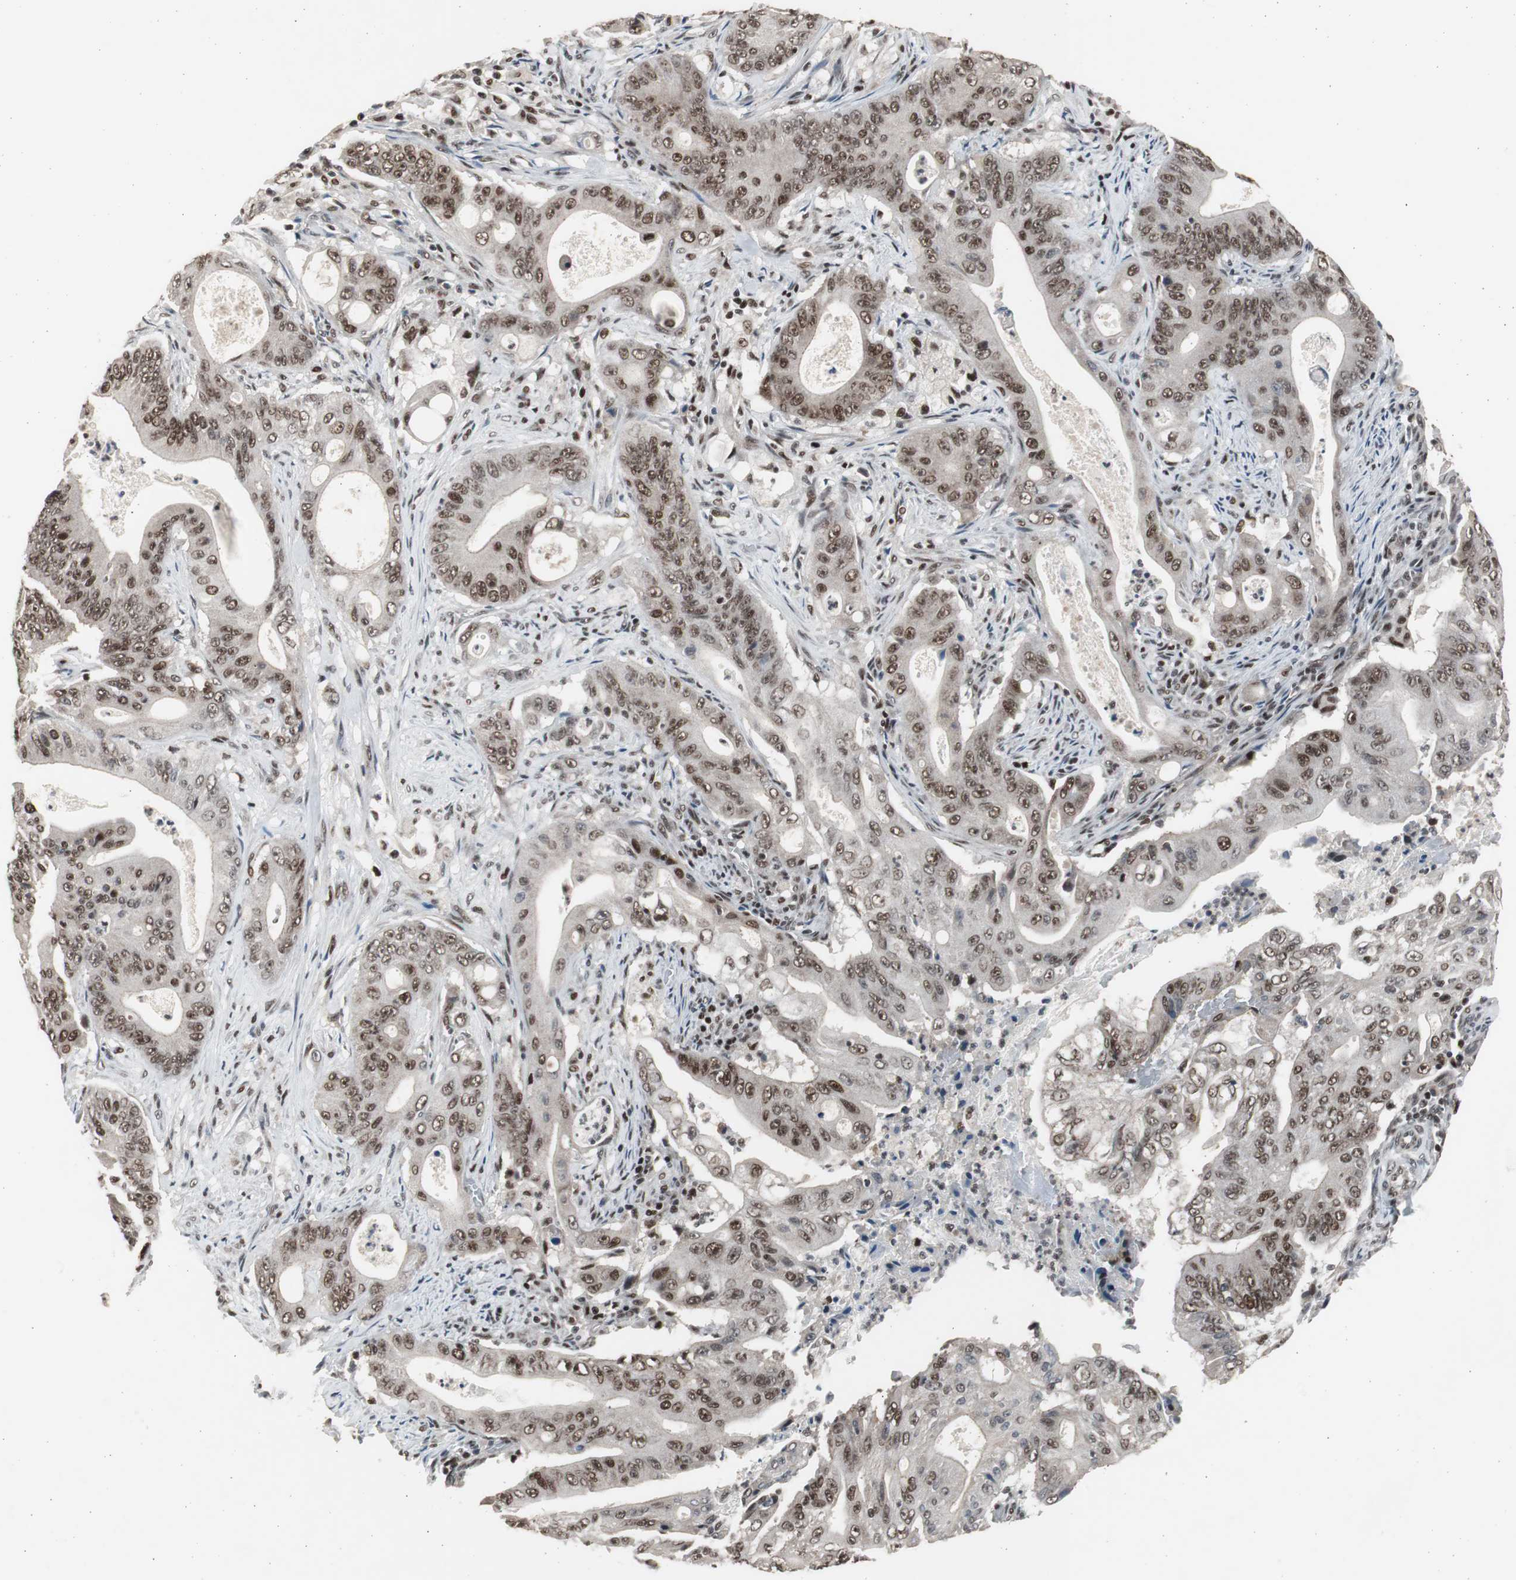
{"staining": {"intensity": "moderate", "quantity": ">75%", "location": "nuclear"}, "tissue": "pancreatic cancer", "cell_type": "Tumor cells", "image_type": "cancer", "snomed": [{"axis": "morphology", "description": "Normal tissue, NOS"}, {"axis": "topography", "description": "Lymph node"}], "caption": "Immunohistochemical staining of pancreatic cancer exhibits moderate nuclear protein staining in approximately >75% of tumor cells. The staining is performed using DAB (3,3'-diaminobenzidine) brown chromogen to label protein expression. The nuclei are counter-stained blue using hematoxylin.", "gene": "RPA1", "patient": {"sex": "male", "age": 62}}